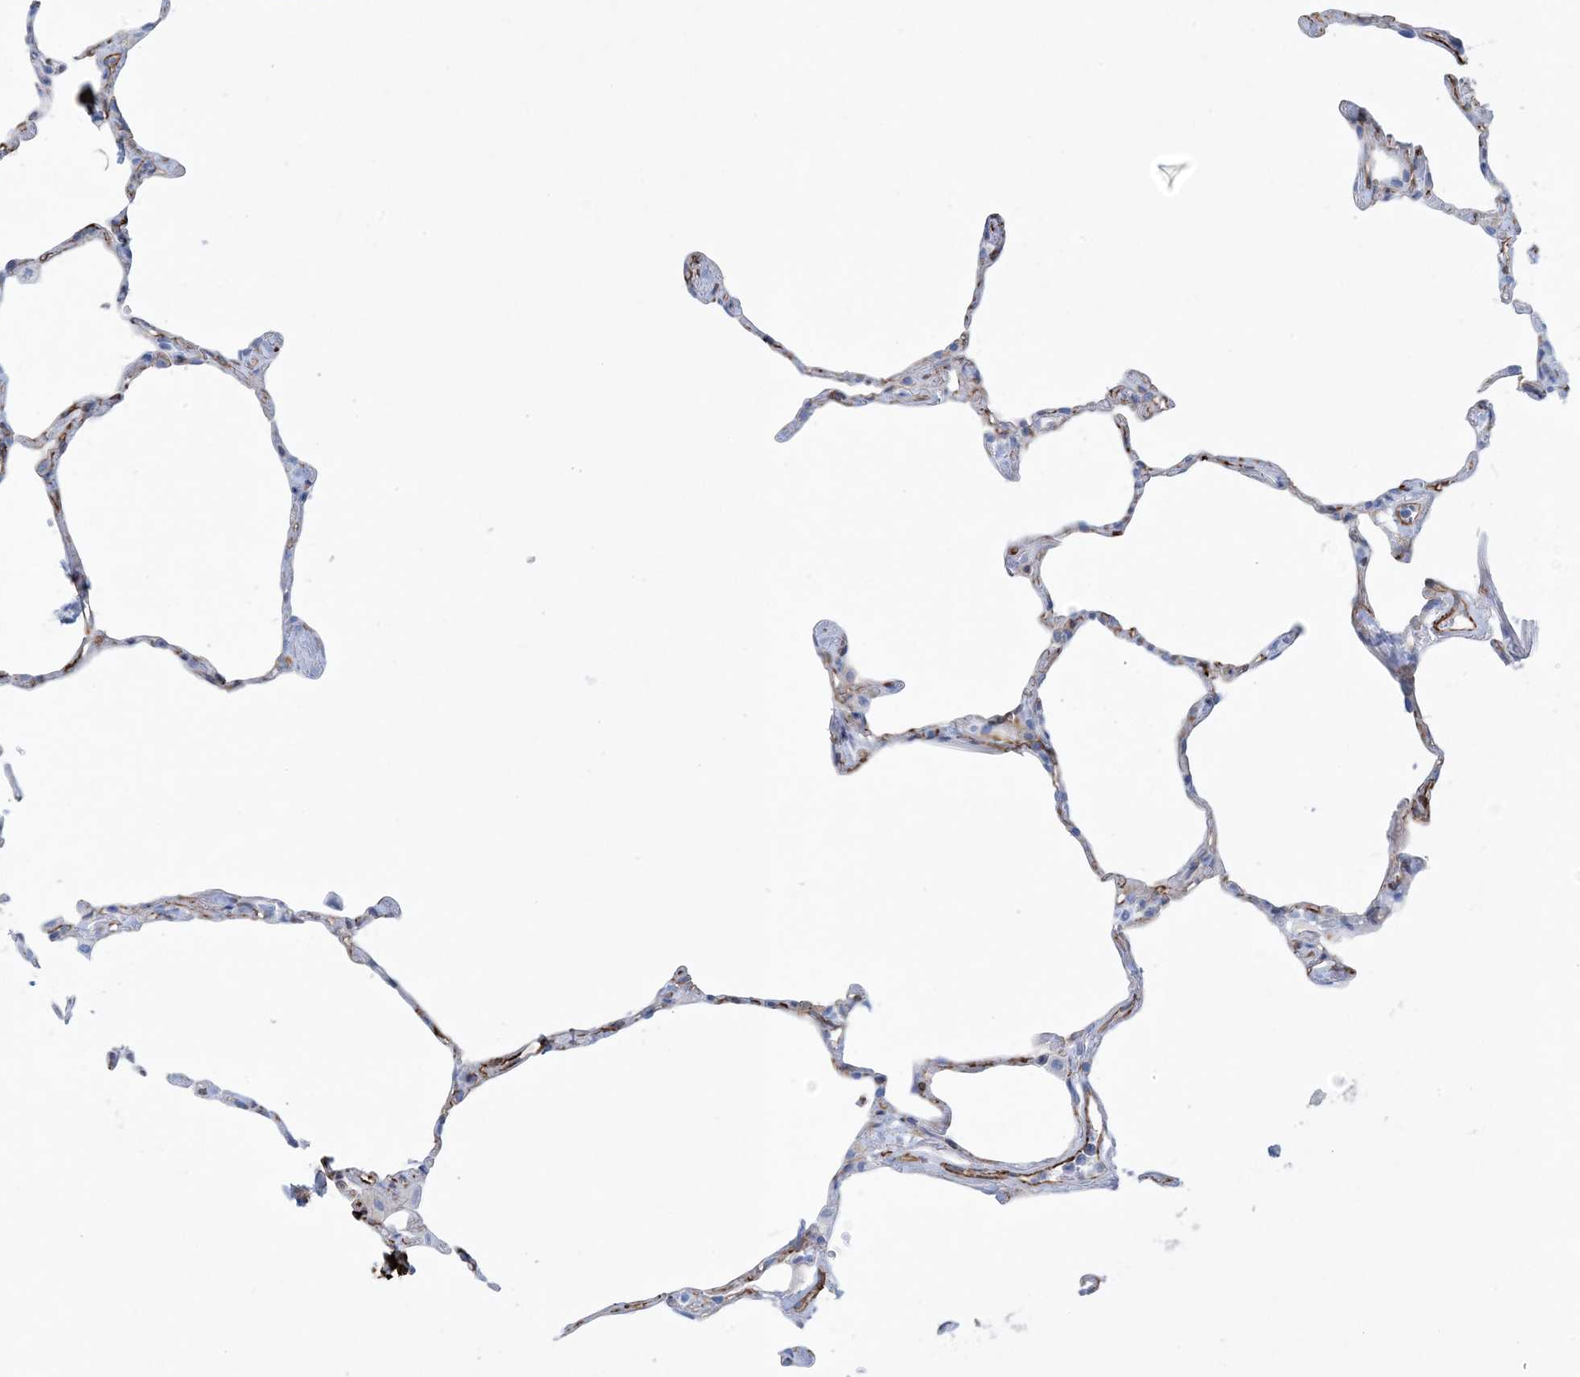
{"staining": {"intensity": "negative", "quantity": "none", "location": "none"}, "tissue": "lung", "cell_type": "Alveolar cells", "image_type": "normal", "snomed": [{"axis": "morphology", "description": "Normal tissue, NOS"}, {"axis": "topography", "description": "Lung"}], "caption": "IHC of unremarkable lung exhibits no staining in alveolar cells.", "gene": "SHANK1", "patient": {"sex": "male", "age": 65}}